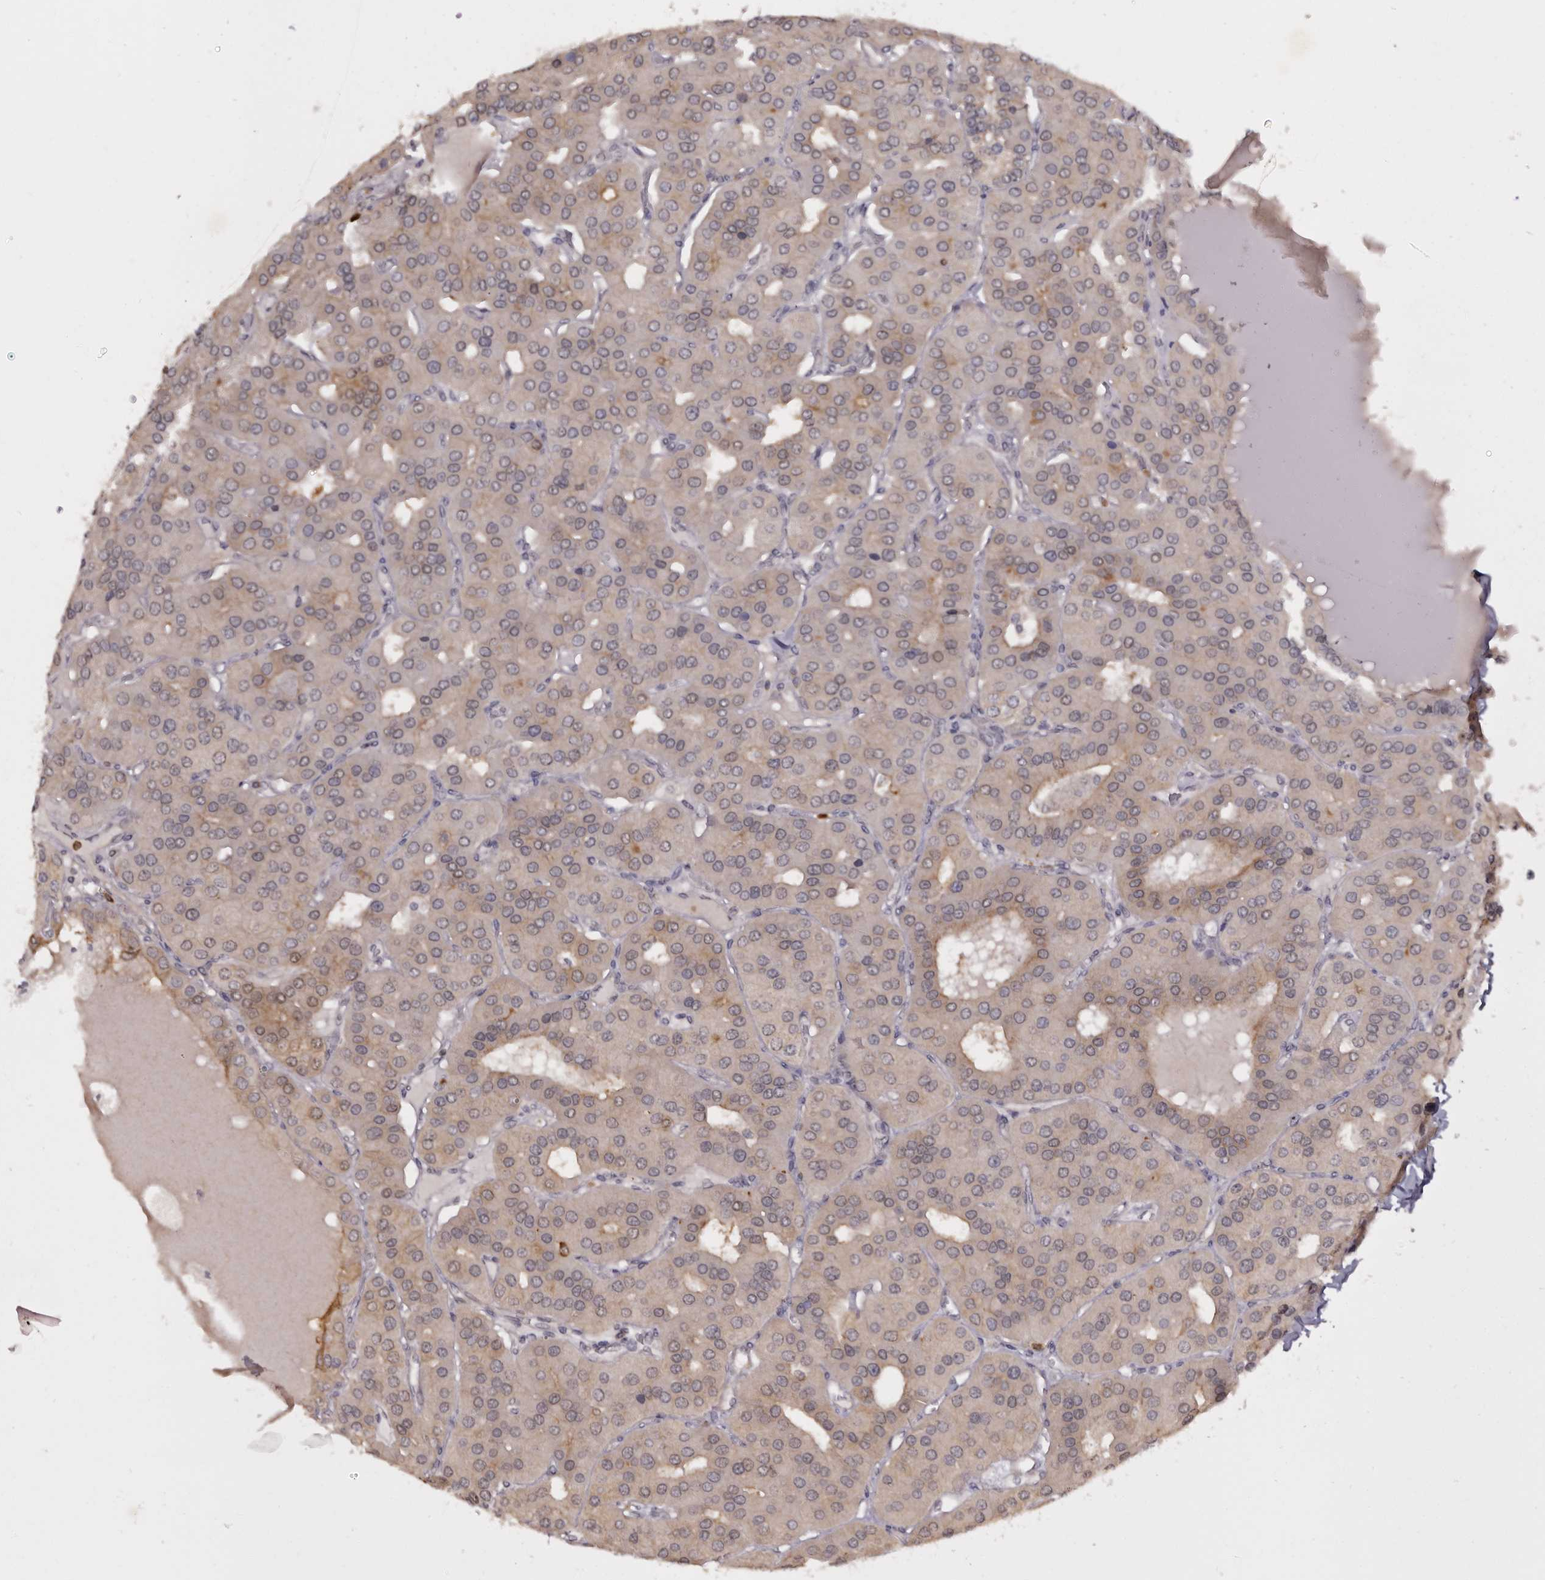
{"staining": {"intensity": "moderate", "quantity": "25%-75%", "location": "cytoplasmic/membranous"}, "tissue": "parathyroid gland", "cell_type": "Glandular cells", "image_type": "normal", "snomed": [{"axis": "morphology", "description": "Normal tissue, NOS"}, {"axis": "morphology", "description": "Adenoma, NOS"}, {"axis": "topography", "description": "Parathyroid gland"}], "caption": "IHC of normal human parathyroid gland demonstrates medium levels of moderate cytoplasmic/membranous expression in approximately 25%-75% of glandular cells. IHC stains the protein of interest in brown and the nuclei are stained blue.", "gene": "TNNI1", "patient": {"sex": "female", "age": 86}}